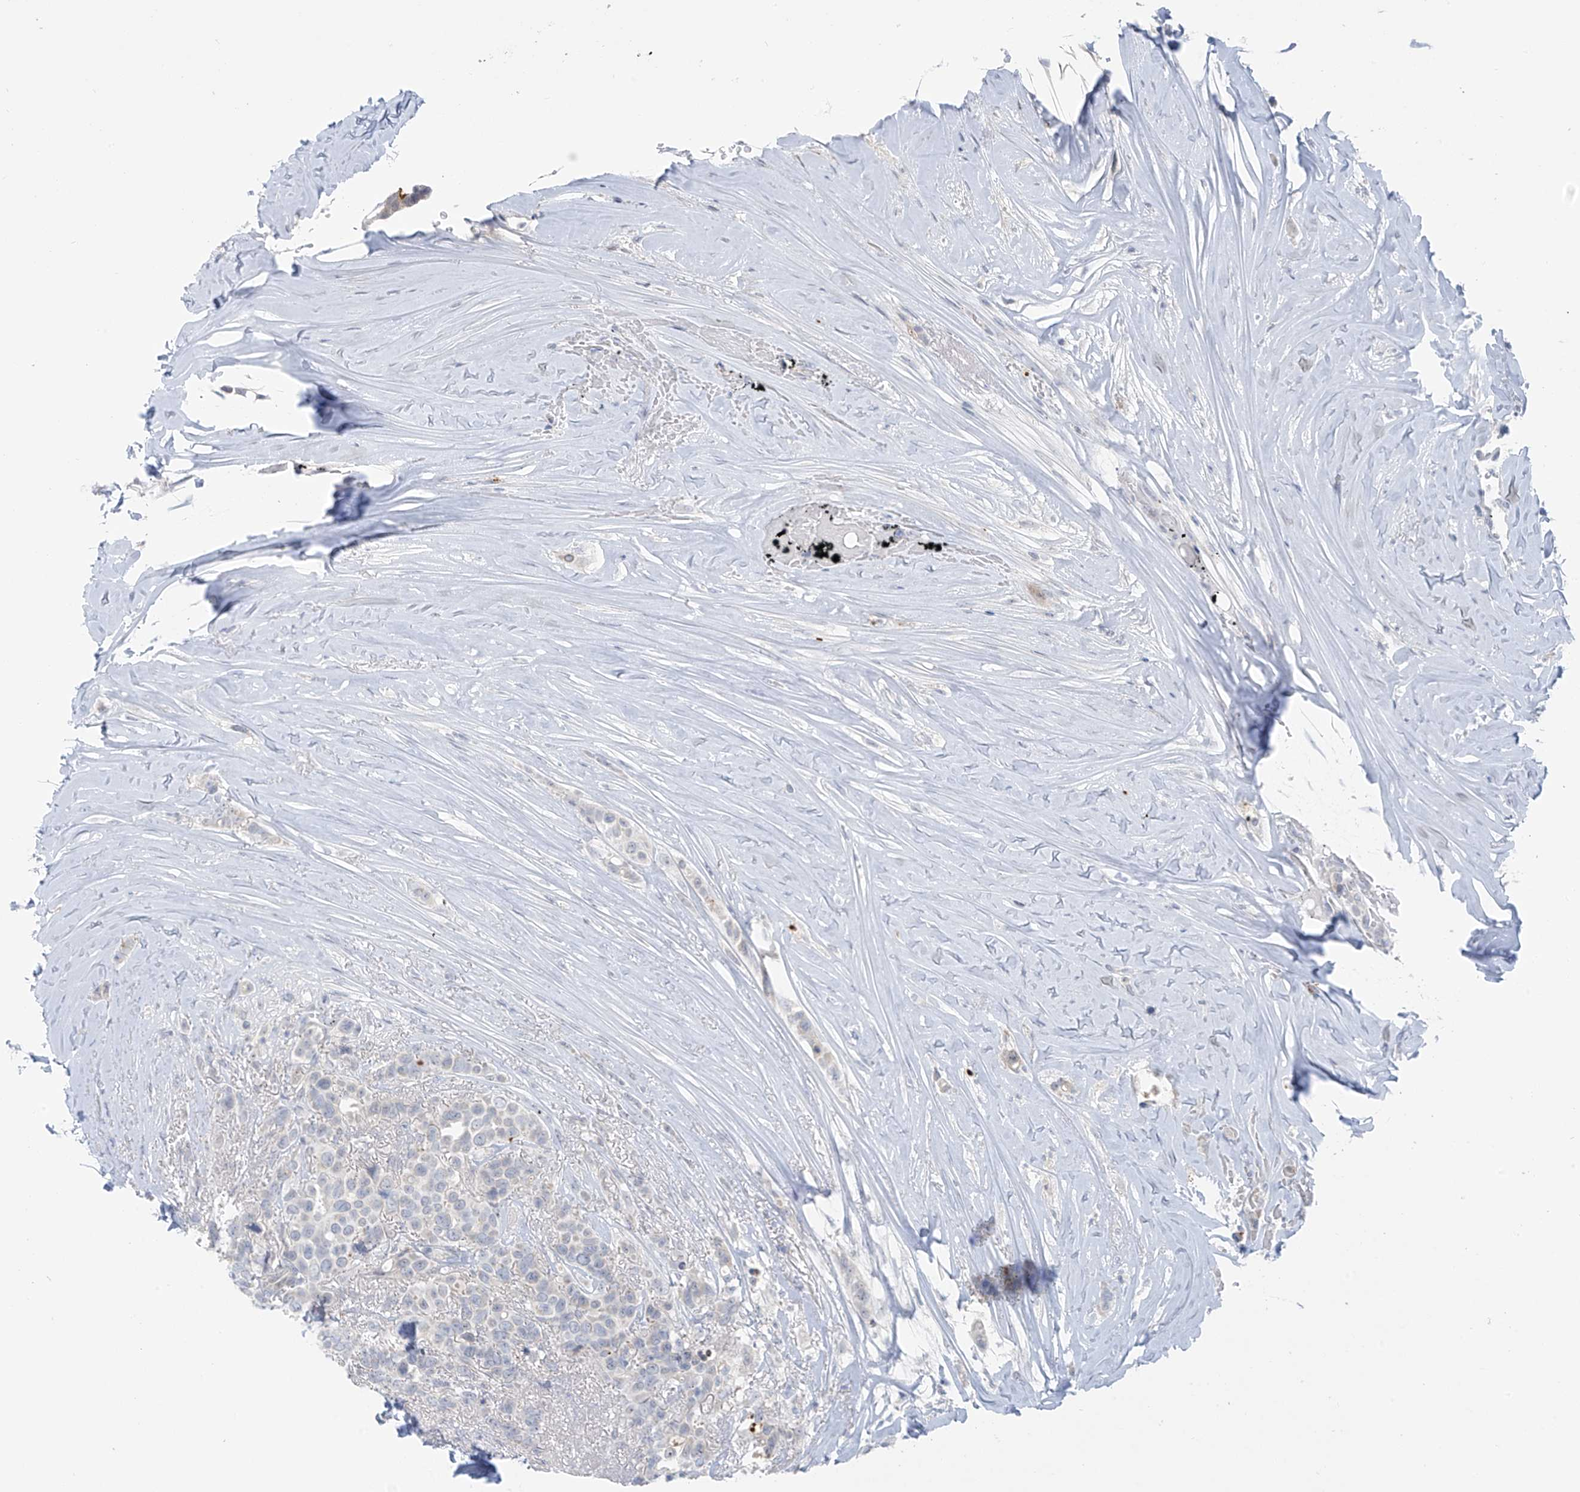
{"staining": {"intensity": "negative", "quantity": "none", "location": "none"}, "tissue": "breast cancer", "cell_type": "Tumor cells", "image_type": "cancer", "snomed": [{"axis": "morphology", "description": "Lobular carcinoma"}, {"axis": "topography", "description": "Breast"}], "caption": "DAB immunohistochemical staining of breast lobular carcinoma reveals no significant staining in tumor cells.", "gene": "ZNF793", "patient": {"sex": "female", "age": 51}}